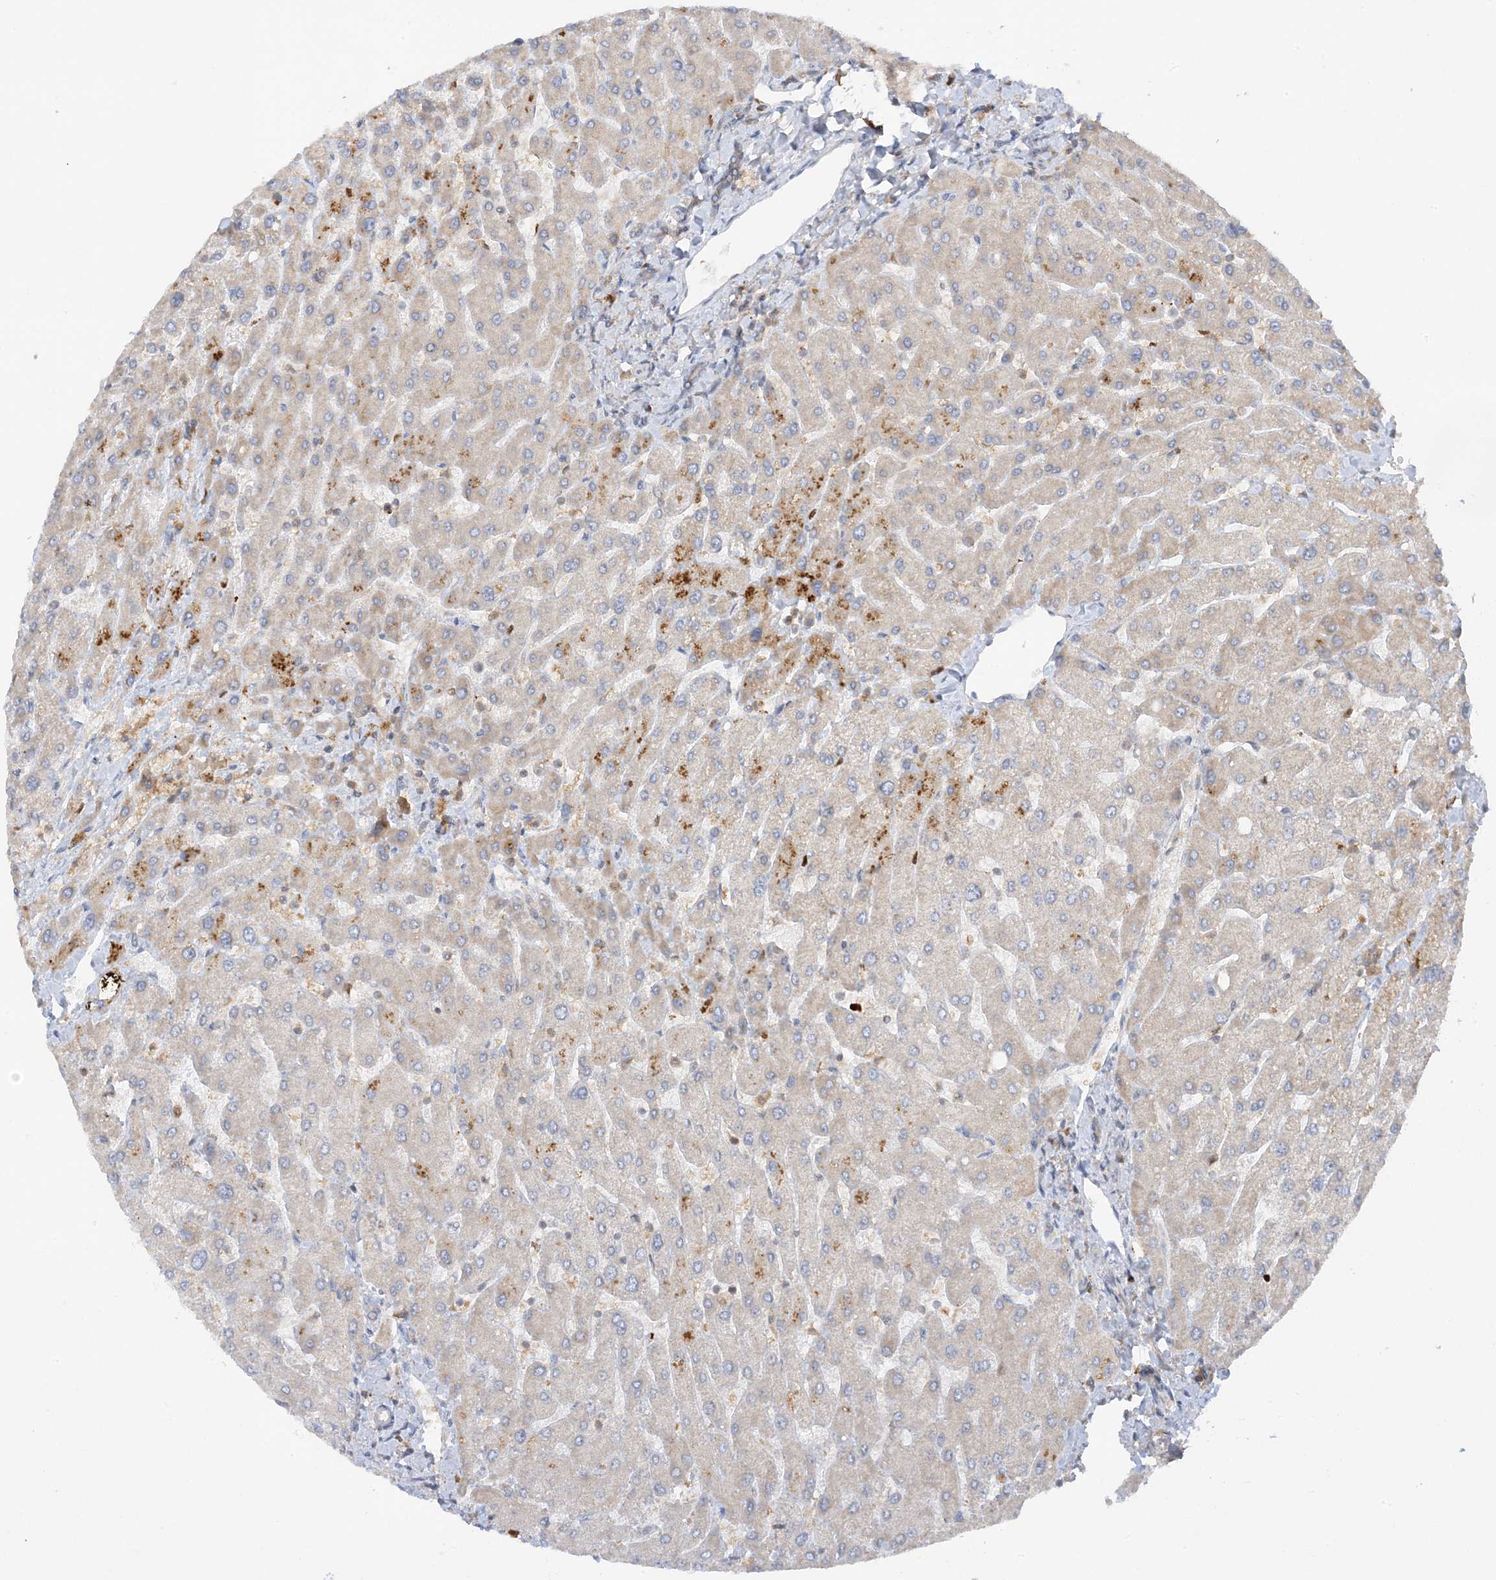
{"staining": {"intensity": "negative", "quantity": "none", "location": "none"}, "tissue": "liver", "cell_type": "Cholangiocytes", "image_type": "normal", "snomed": [{"axis": "morphology", "description": "Normal tissue, NOS"}, {"axis": "topography", "description": "Liver"}], "caption": "Protein analysis of normal liver exhibits no significant staining in cholangiocytes.", "gene": "NPPC", "patient": {"sex": "male", "age": 55}}